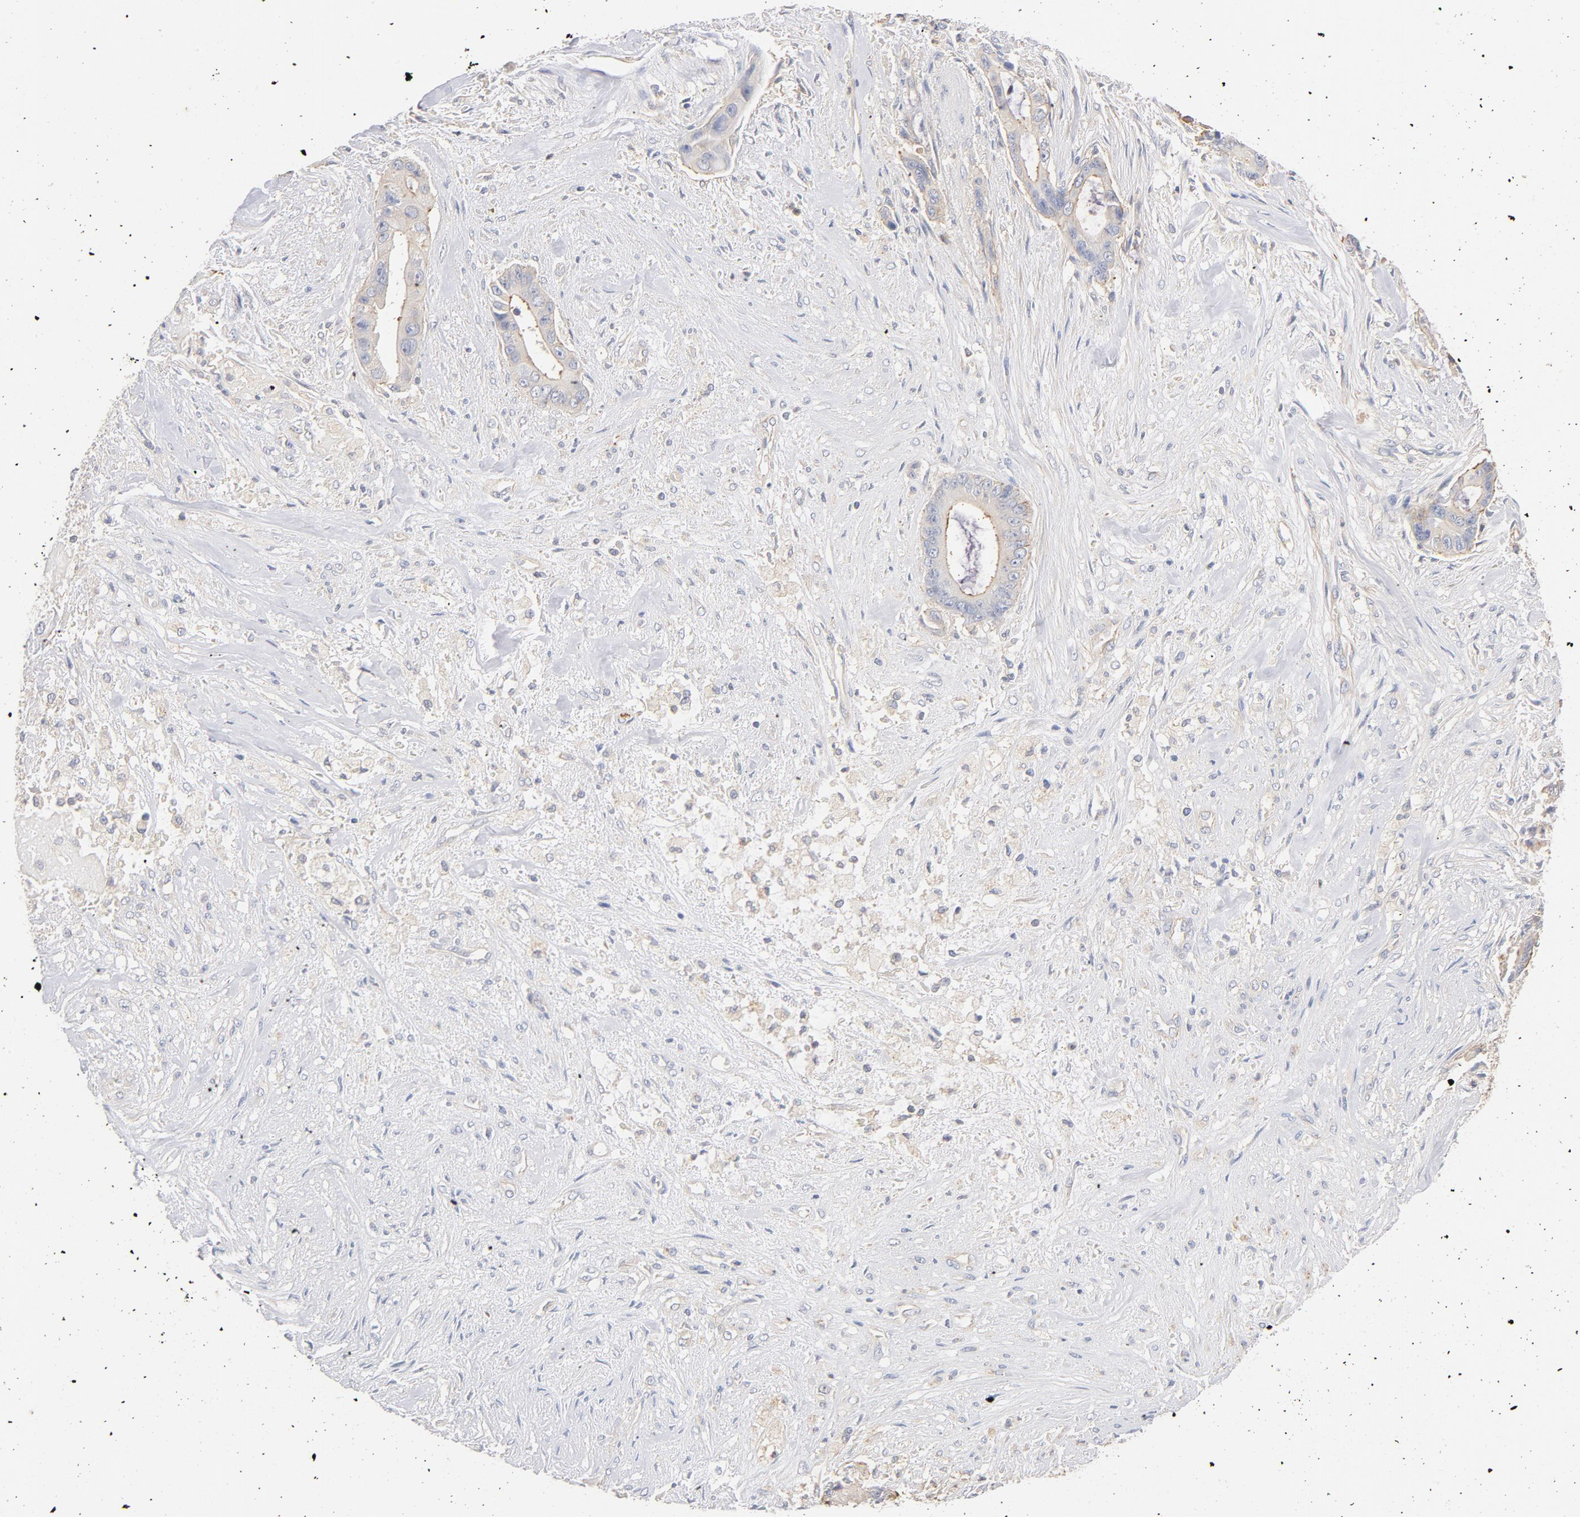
{"staining": {"intensity": "weak", "quantity": "25%-75%", "location": "cytoplasmic/membranous"}, "tissue": "liver cancer", "cell_type": "Tumor cells", "image_type": "cancer", "snomed": [{"axis": "morphology", "description": "Cholangiocarcinoma"}, {"axis": "topography", "description": "Liver"}], "caption": "Immunohistochemical staining of liver cancer (cholangiocarcinoma) displays low levels of weak cytoplasmic/membranous protein positivity in about 25%-75% of tumor cells.", "gene": "STRN3", "patient": {"sex": "female", "age": 55}}